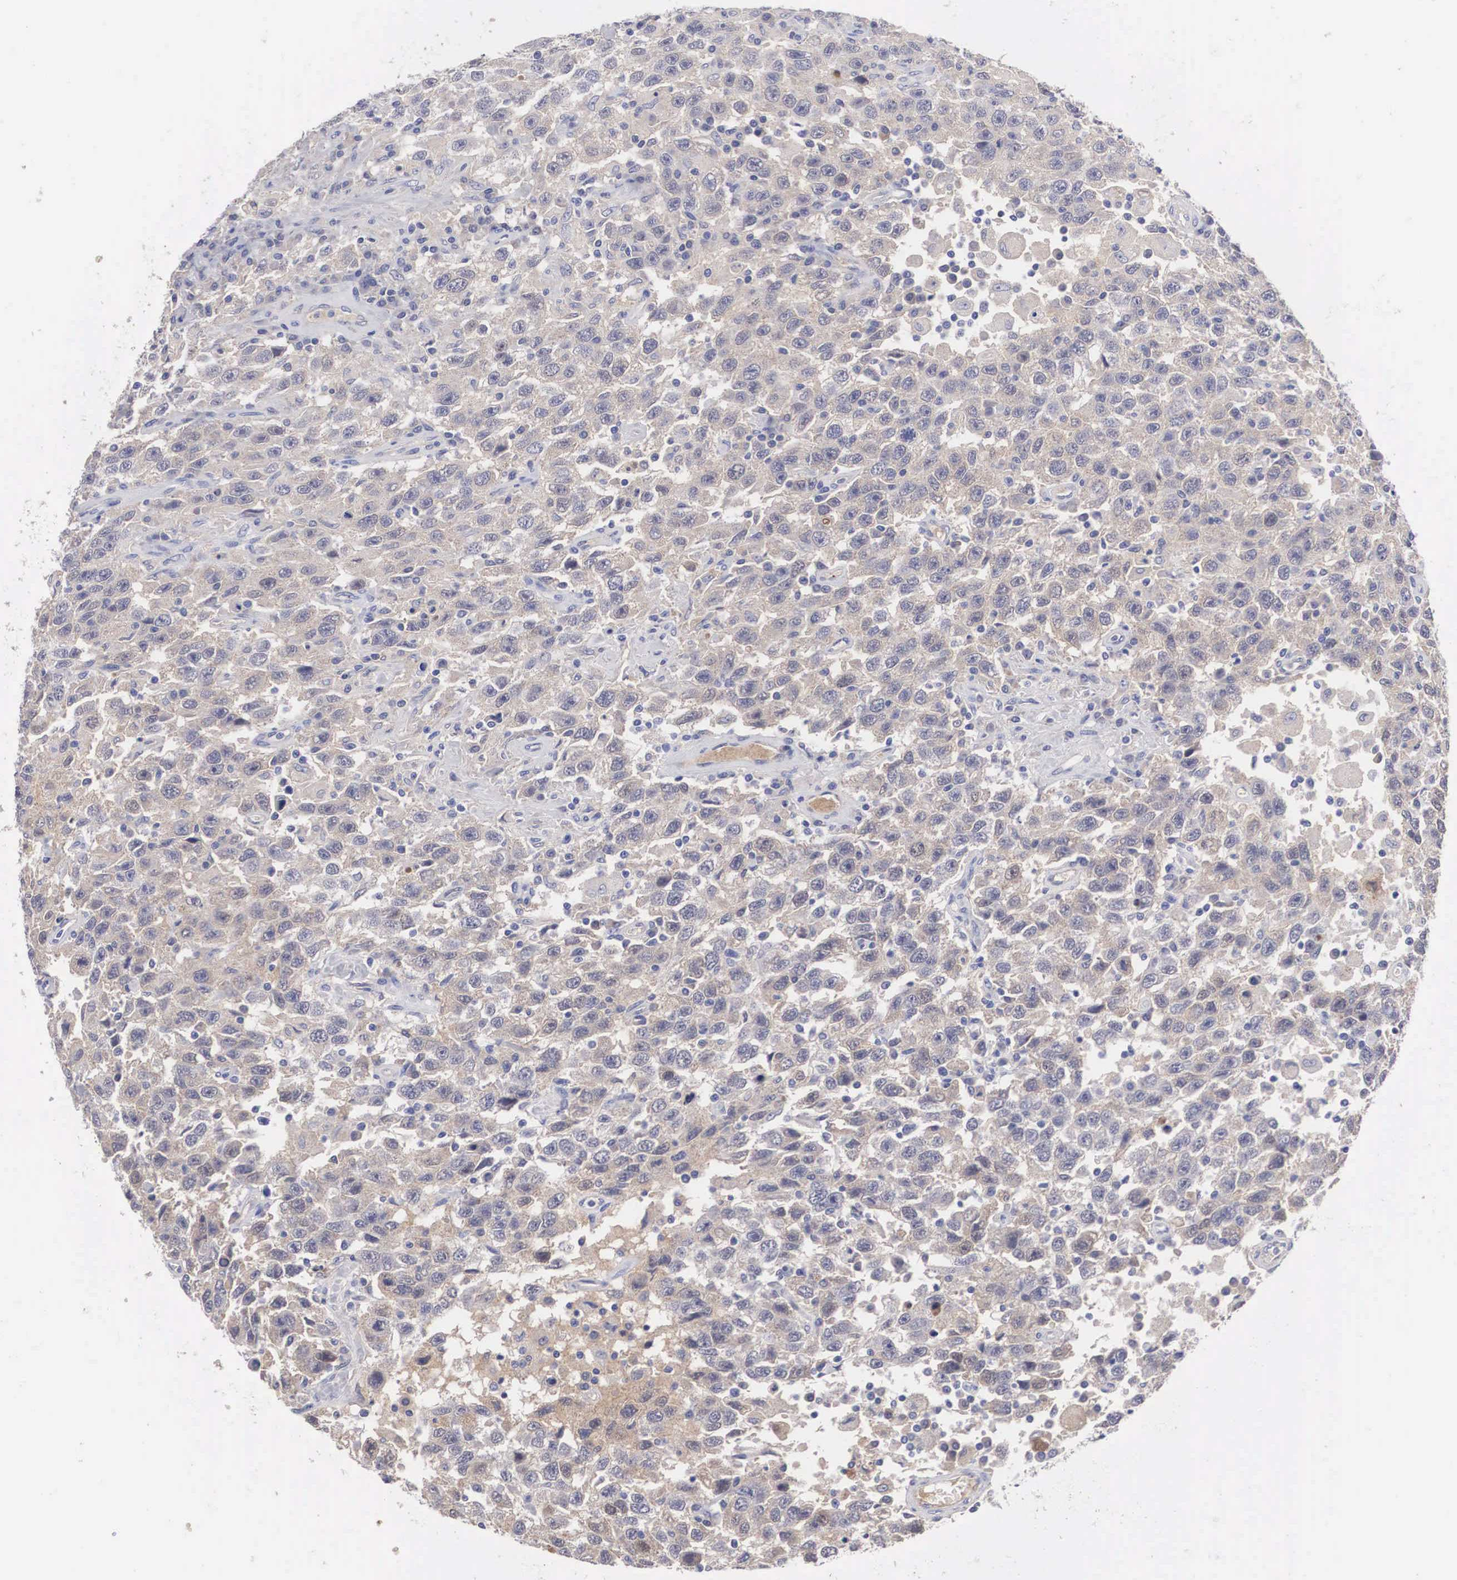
{"staining": {"intensity": "negative", "quantity": "none", "location": "none"}, "tissue": "testis cancer", "cell_type": "Tumor cells", "image_type": "cancer", "snomed": [{"axis": "morphology", "description": "Seminoma, NOS"}, {"axis": "topography", "description": "Testis"}], "caption": "Testis seminoma stained for a protein using immunohistochemistry displays no staining tumor cells.", "gene": "ABHD4", "patient": {"sex": "male", "age": 41}}